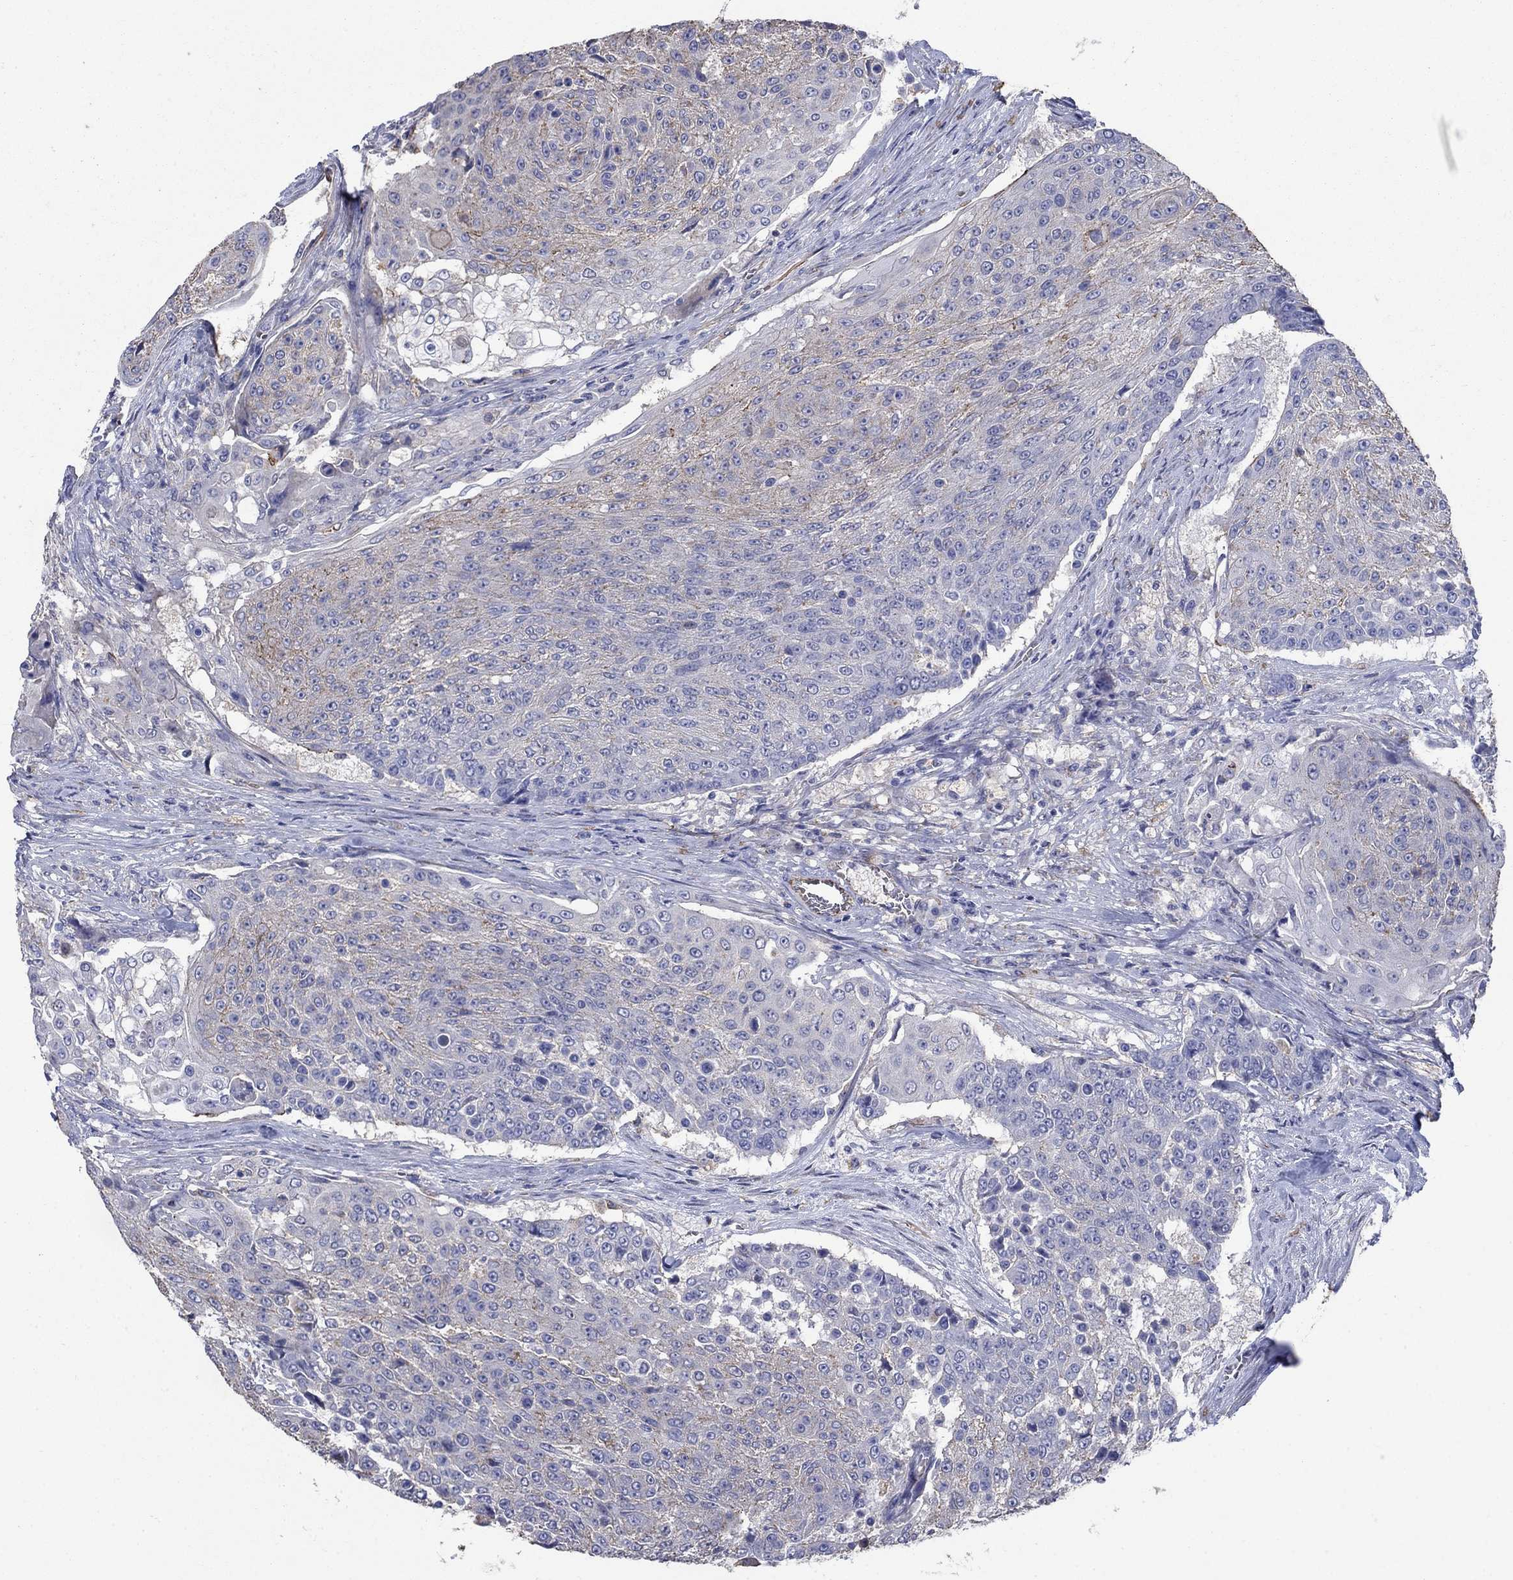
{"staining": {"intensity": "negative", "quantity": "none", "location": "none"}, "tissue": "urothelial cancer", "cell_type": "Tumor cells", "image_type": "cancer", "snomed": [{"axis": "morphology", "description": "Urothelial carcinoma, High grade"}, {"axis": "topography", "description": "Urinary bladder"}], "caption": "This image is of high-grade urothelial carcinoma stained with immunohistochemistry (IHC) to label a protein in brown with the nuclei are counter-stained blue. There is no expression in tumor cells.", "gene": "FLNC", "patient": {"sex": "female", "age": 63}}